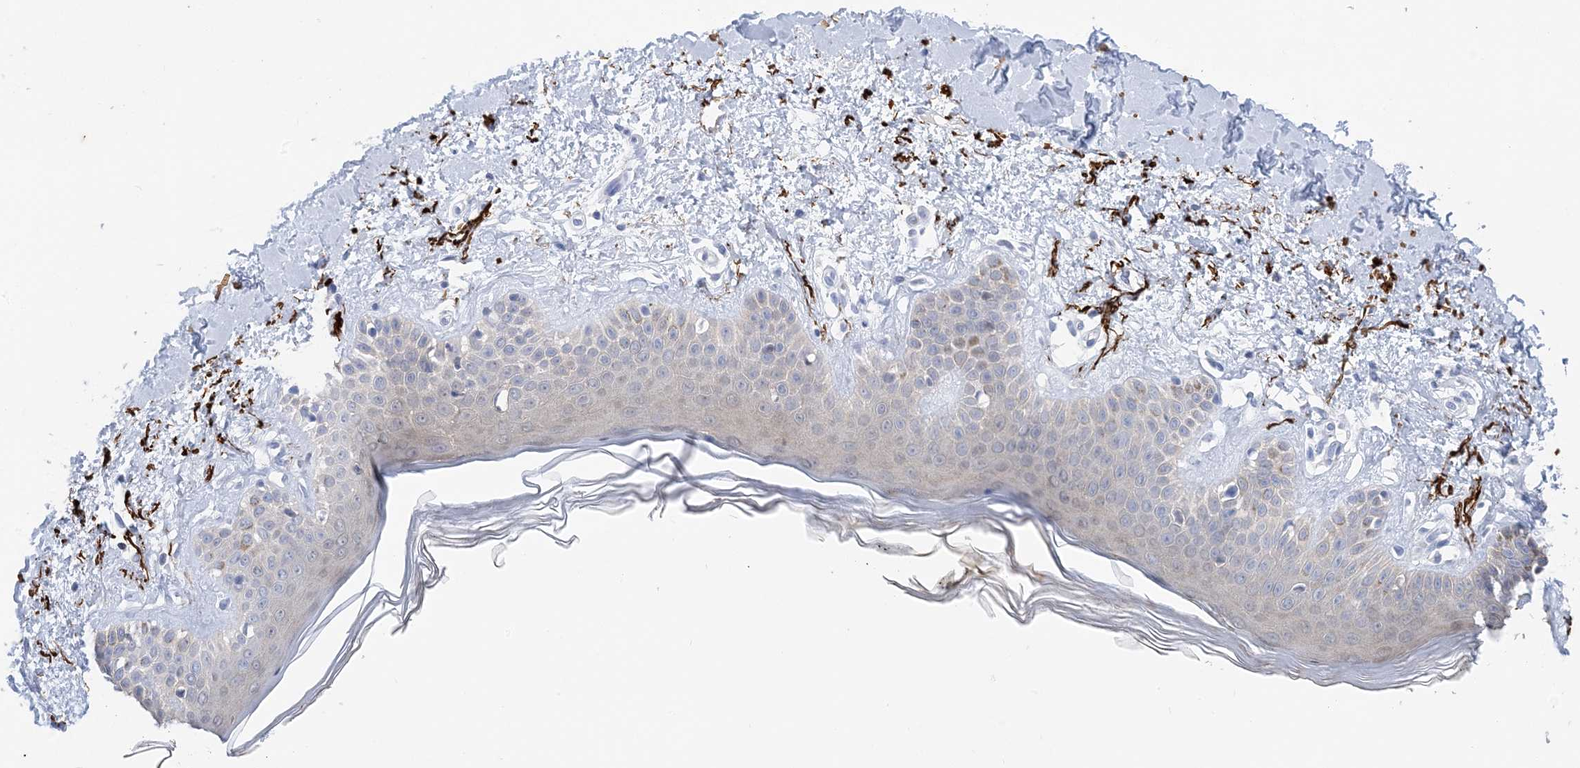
{"staining": {"intensity": "negative", "quantity": "none", "location": "none"}, "tissue": "skin", "cell_type": "Fibroblasts", "image_type": "normal", "snomed": [{"axis": "morphology", "description": "Normal tissue, NOS"}, {"axis": "topography", "description": "Skin"}], "caption": "Fibroblasts are negative for protein expression in normal human skin. (DAB immunohistochemistry (IHC) with hematoxylin counter stain).", "gene": "SH3YL1", "patient": {"sex": "female", "age": 64}}